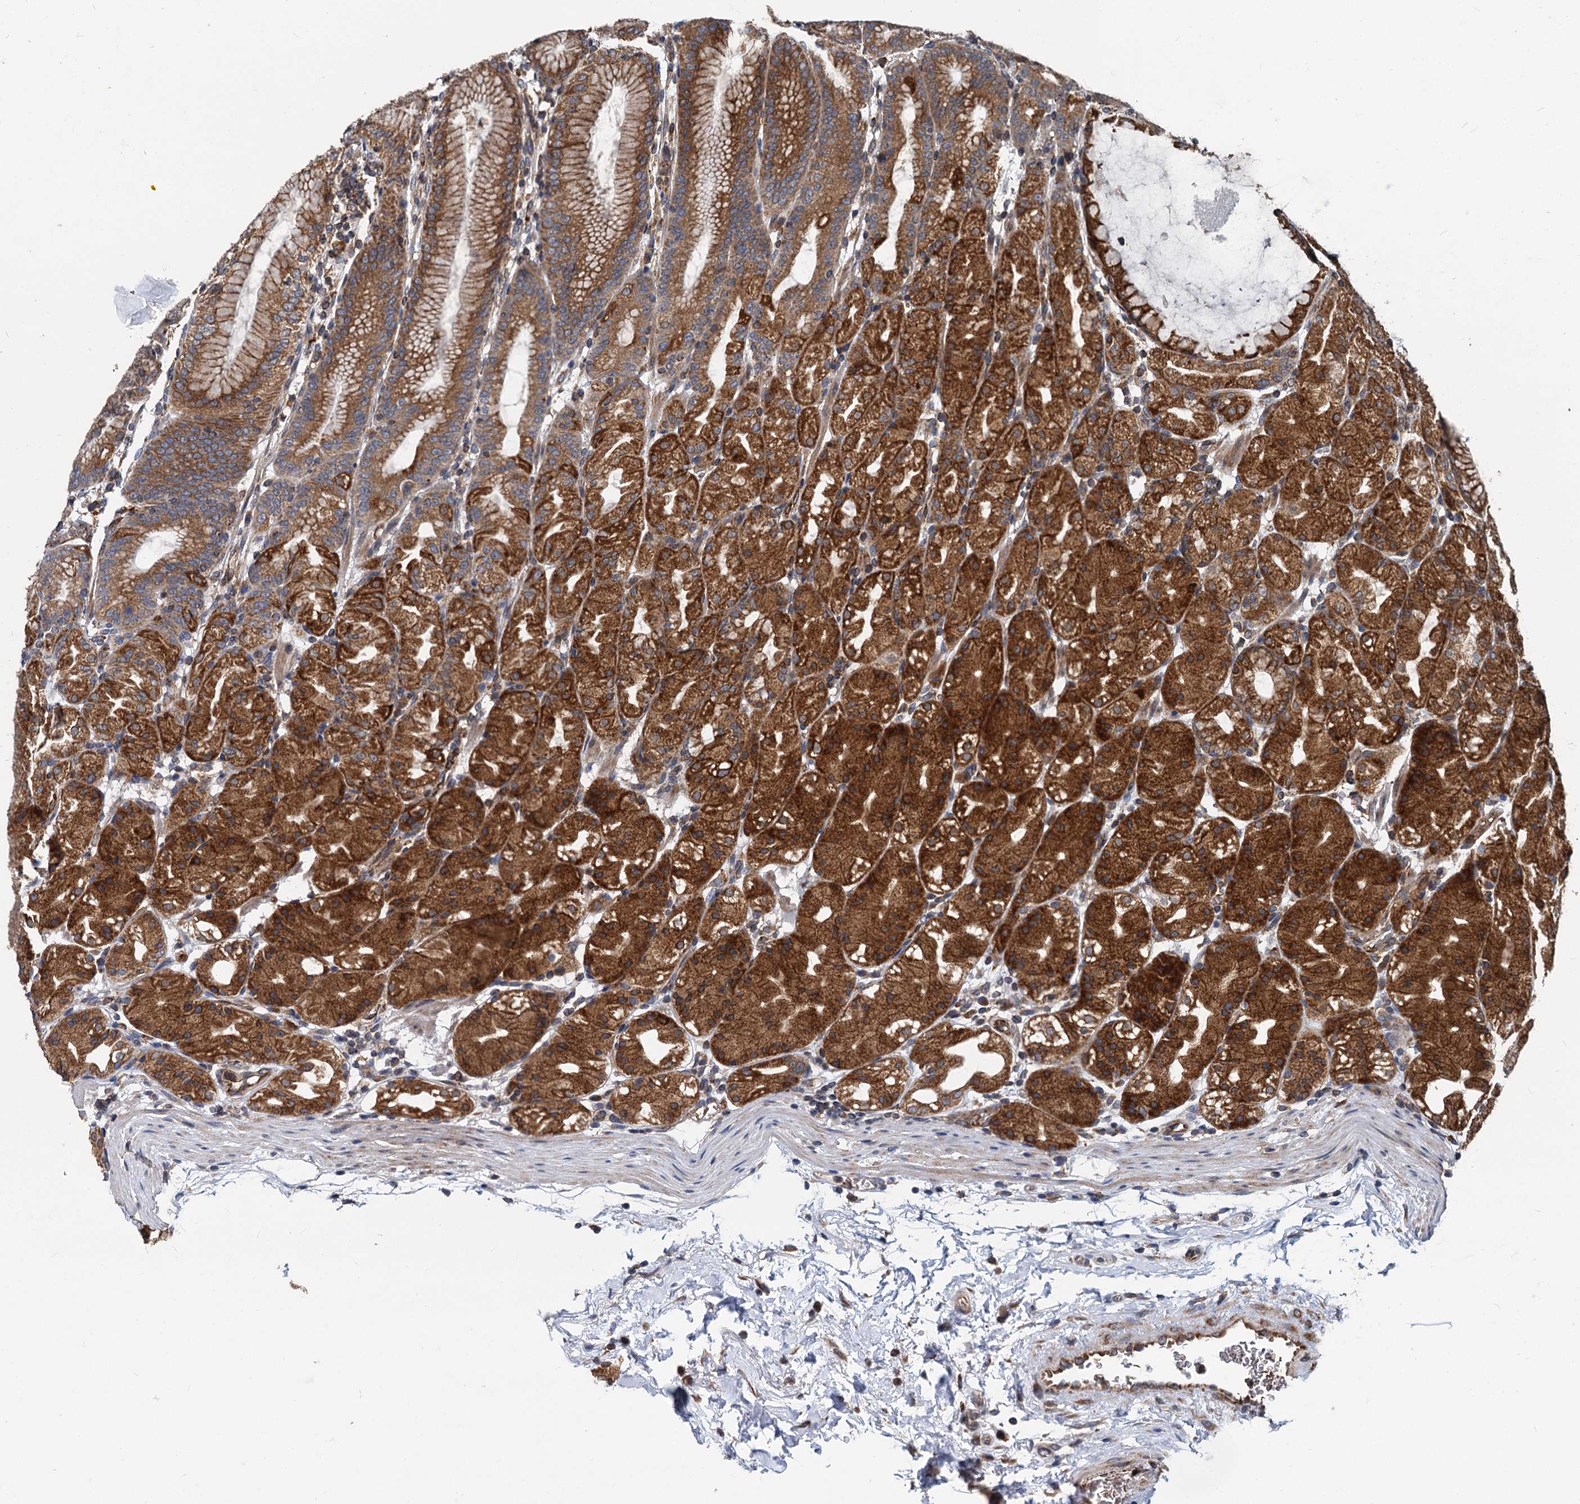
{"staining": {"intensity": "strong", "quantity": ">75%", "location": "cytoplasmic/membranous"}, "tissue": "stomach", "cell_type": "Glandular cells", "image_type": "normal", "snomed": [{"axis": "morphology", "description": "Normal tissue, NOS"}, {"axis": "topography", "description": "Stomach, upper"}], "caption": "Approximately >75% of glandular cells in benign human stomach show strong cytoplasmic/membranous protein positivity as visualized by brown immunohistochemical staining.", "gene": "STIM1", "patient": {"sex": "male", "age": 48}}